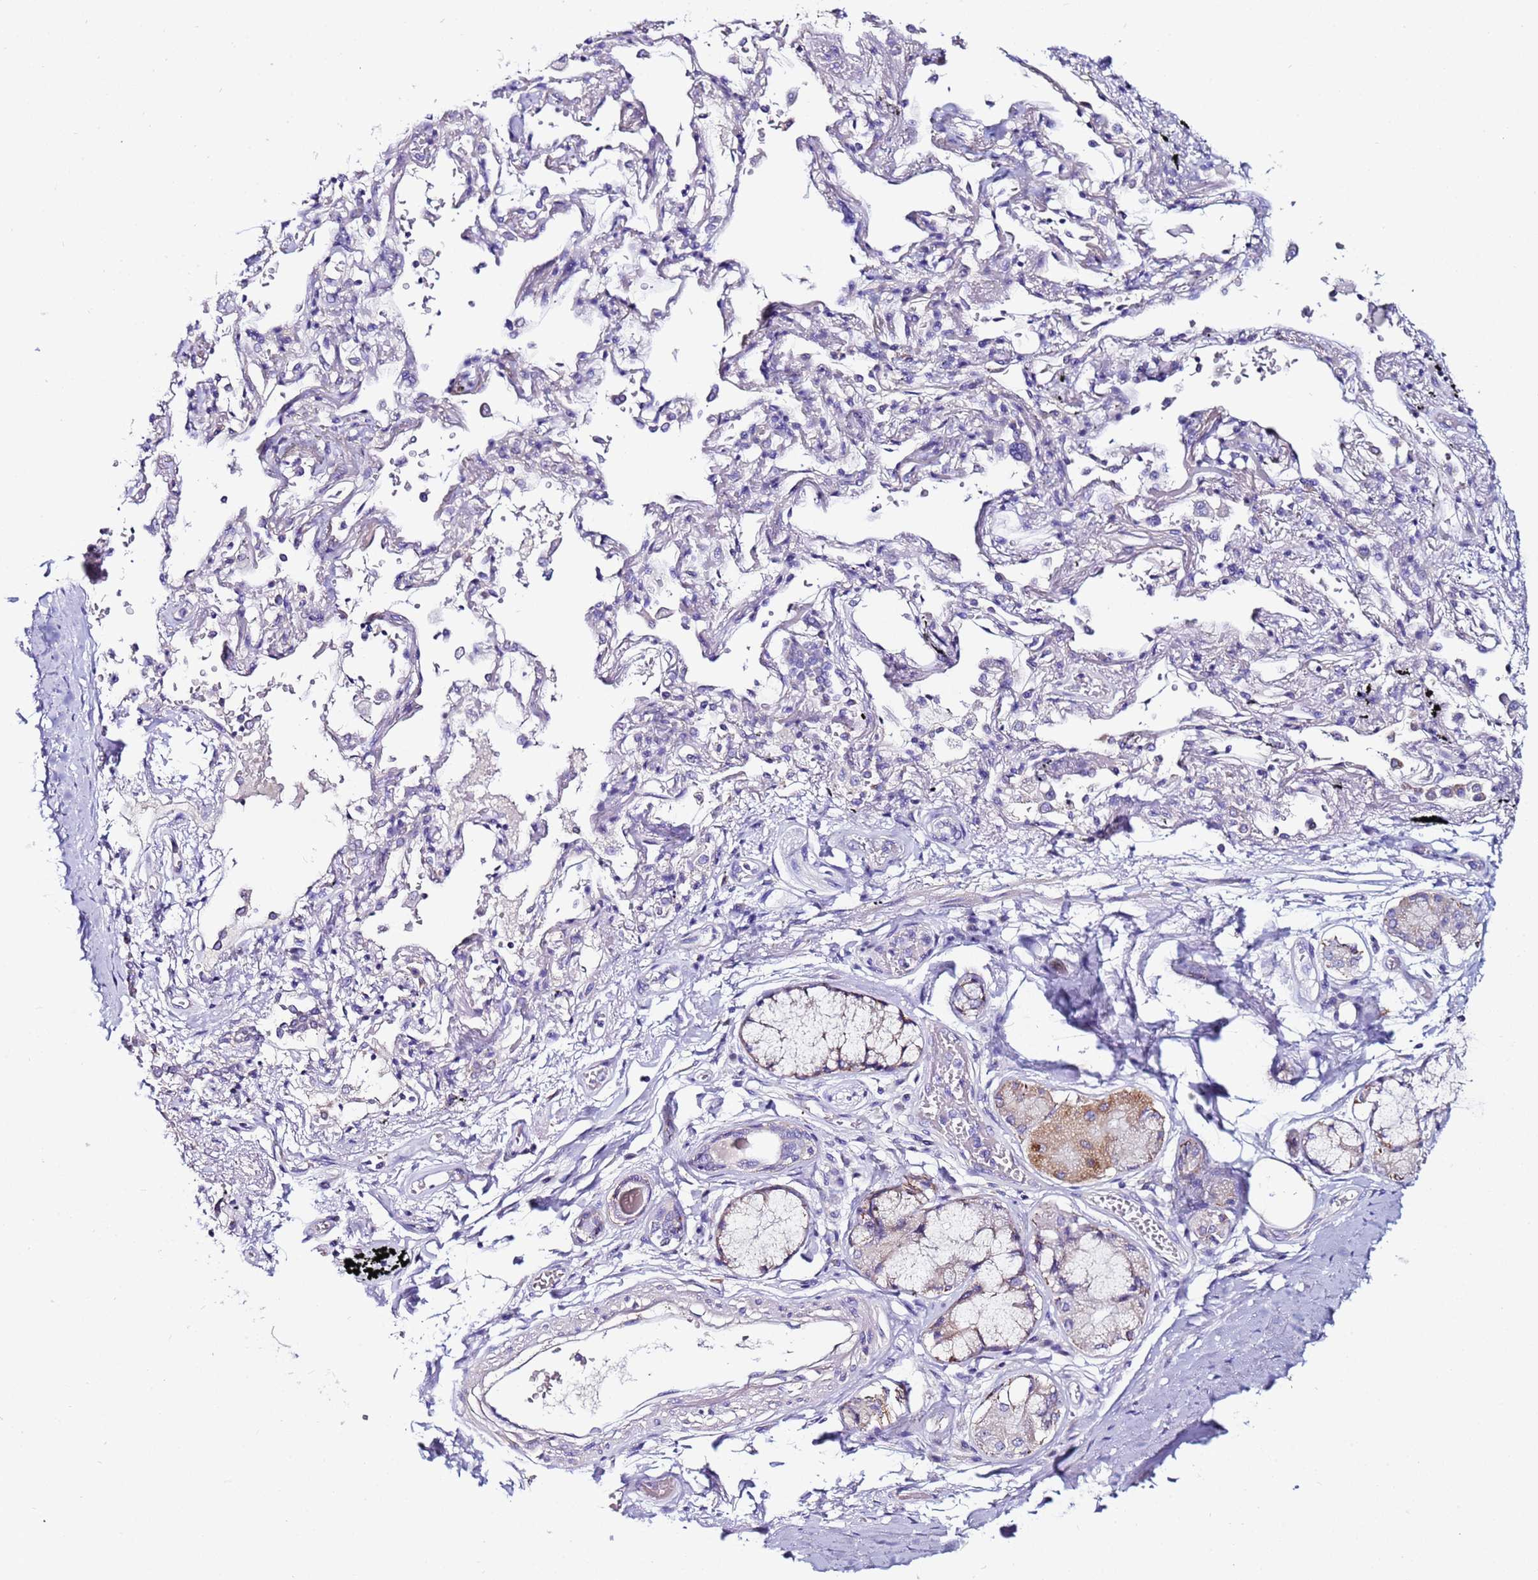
{"staining": {"intensity": "negative", "quantity": "none", "location": "none"}, "tissue": "adipose tissue", "cell_type": "Adipocytes", "image_type": "normal", "snomed": [{"axis": "morphology", "description": "Normal tissue, NOS"}, {"axis": "topography", "description": "Cartilage tissue"}], "caption": "DAB immunohistochemical staining of unremarkable human adipose tissue exhibits no significant positivity in adipocytes. (DAB (3,3'-diaminobenzidine) IHC visualized using brightfield microscopy, high magnification).", "gene": "MYBPC3", "patient": {"sex": "male", "age": 73}}